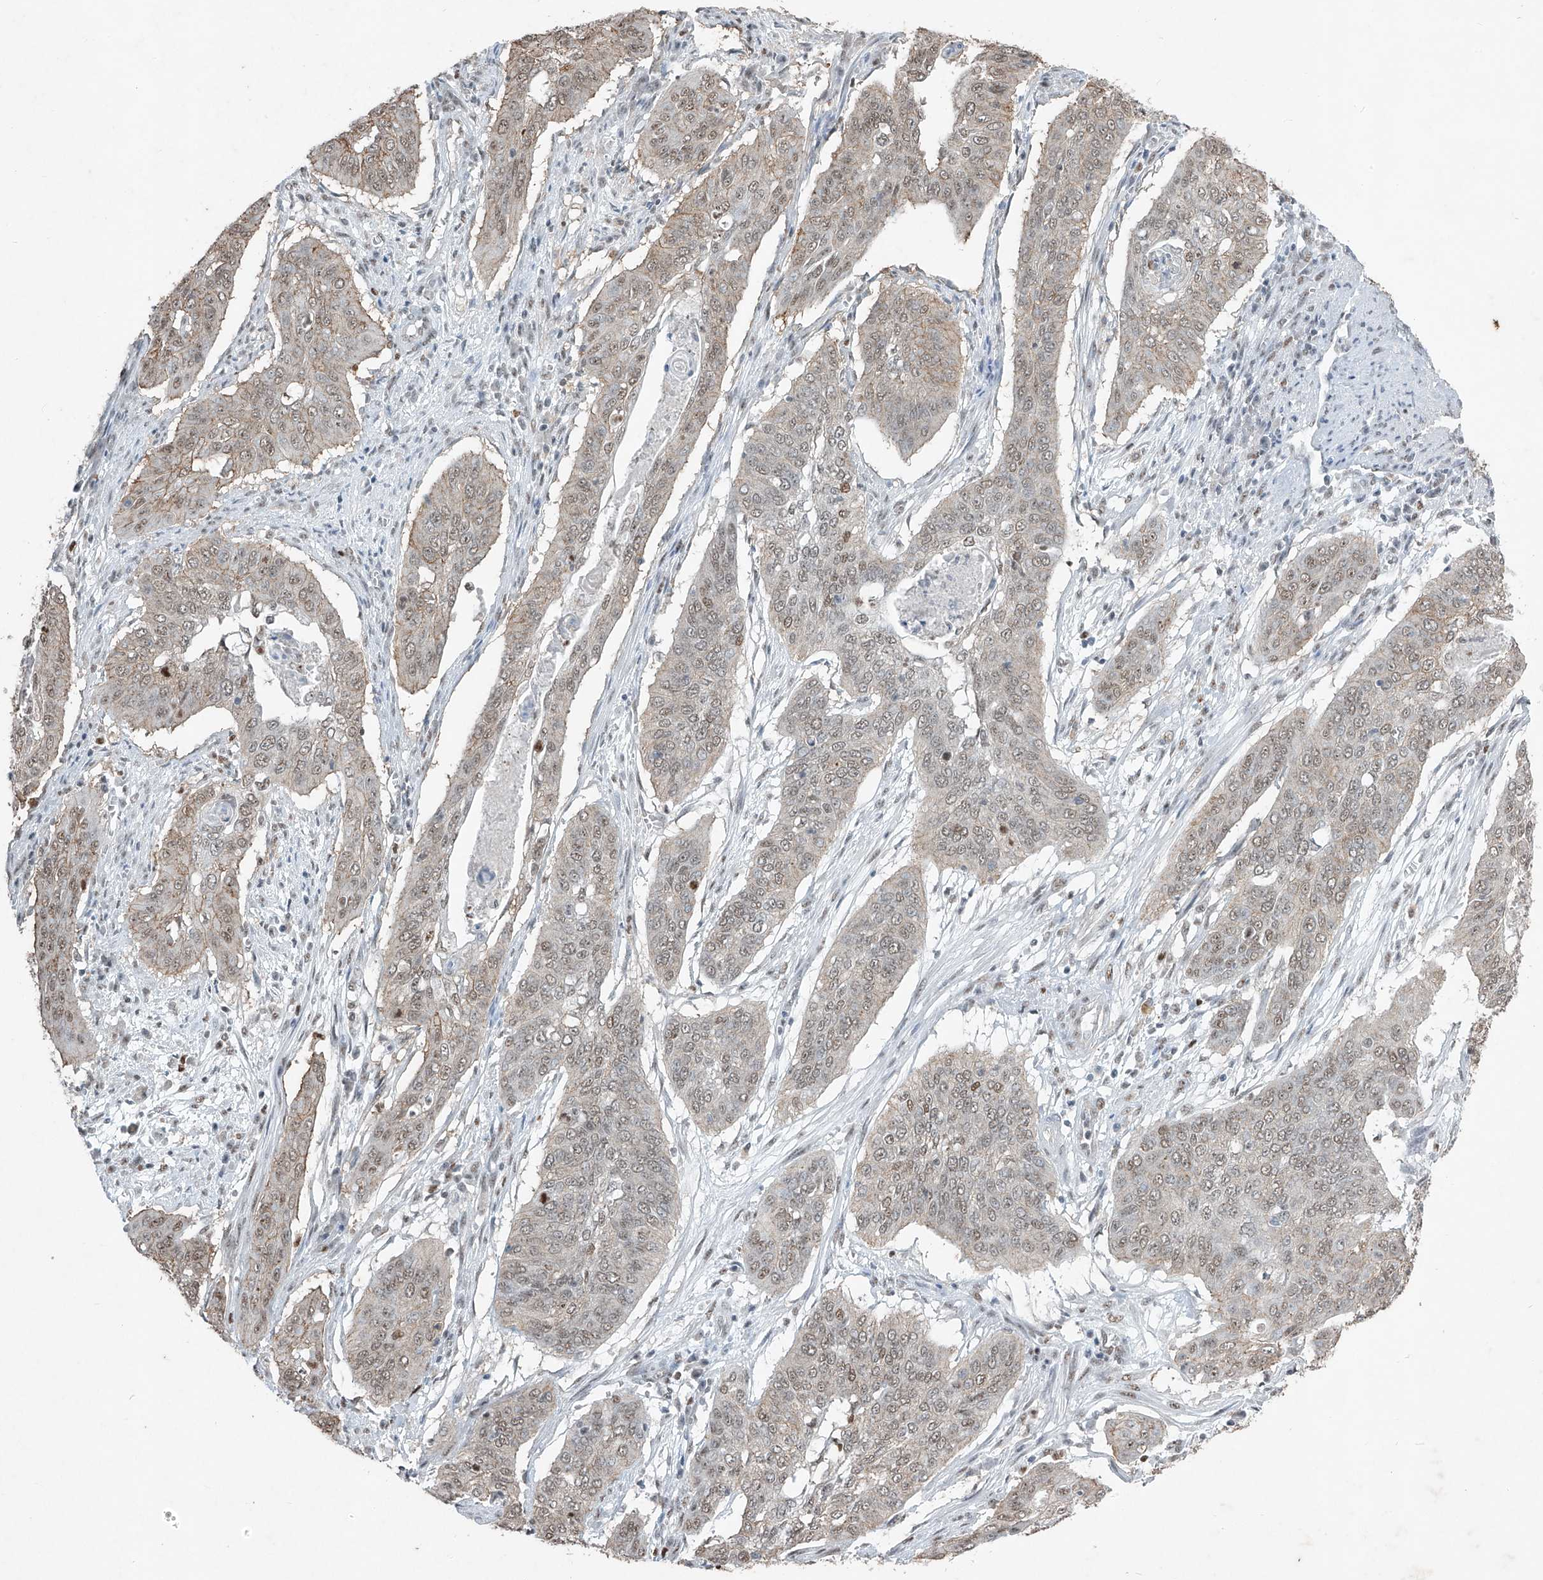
{"staining": {"intensity": "weak", "quantity": "25%-75%", "location": "cytoplasmic/membranous,nuclear"}, "tissue": "cervical cancer", "cell_type": "Tumor cells", "image_type": "cancer", "snomed": [{"axis": "morphology", "description": "Squamous cell carcinoma, NOS"}, {"axis": "topography", "description": "Cervix"}], "caption": "About 25%-75% of tumor cells in cervical cancer (squamous cell carcinoma) display weak cytoplasmic/membranous and nuclear protein staining as visualized by brown immunohistochemical staining.", "gene": "TFEC", "patient": {"sex": "female", "age": 39}}